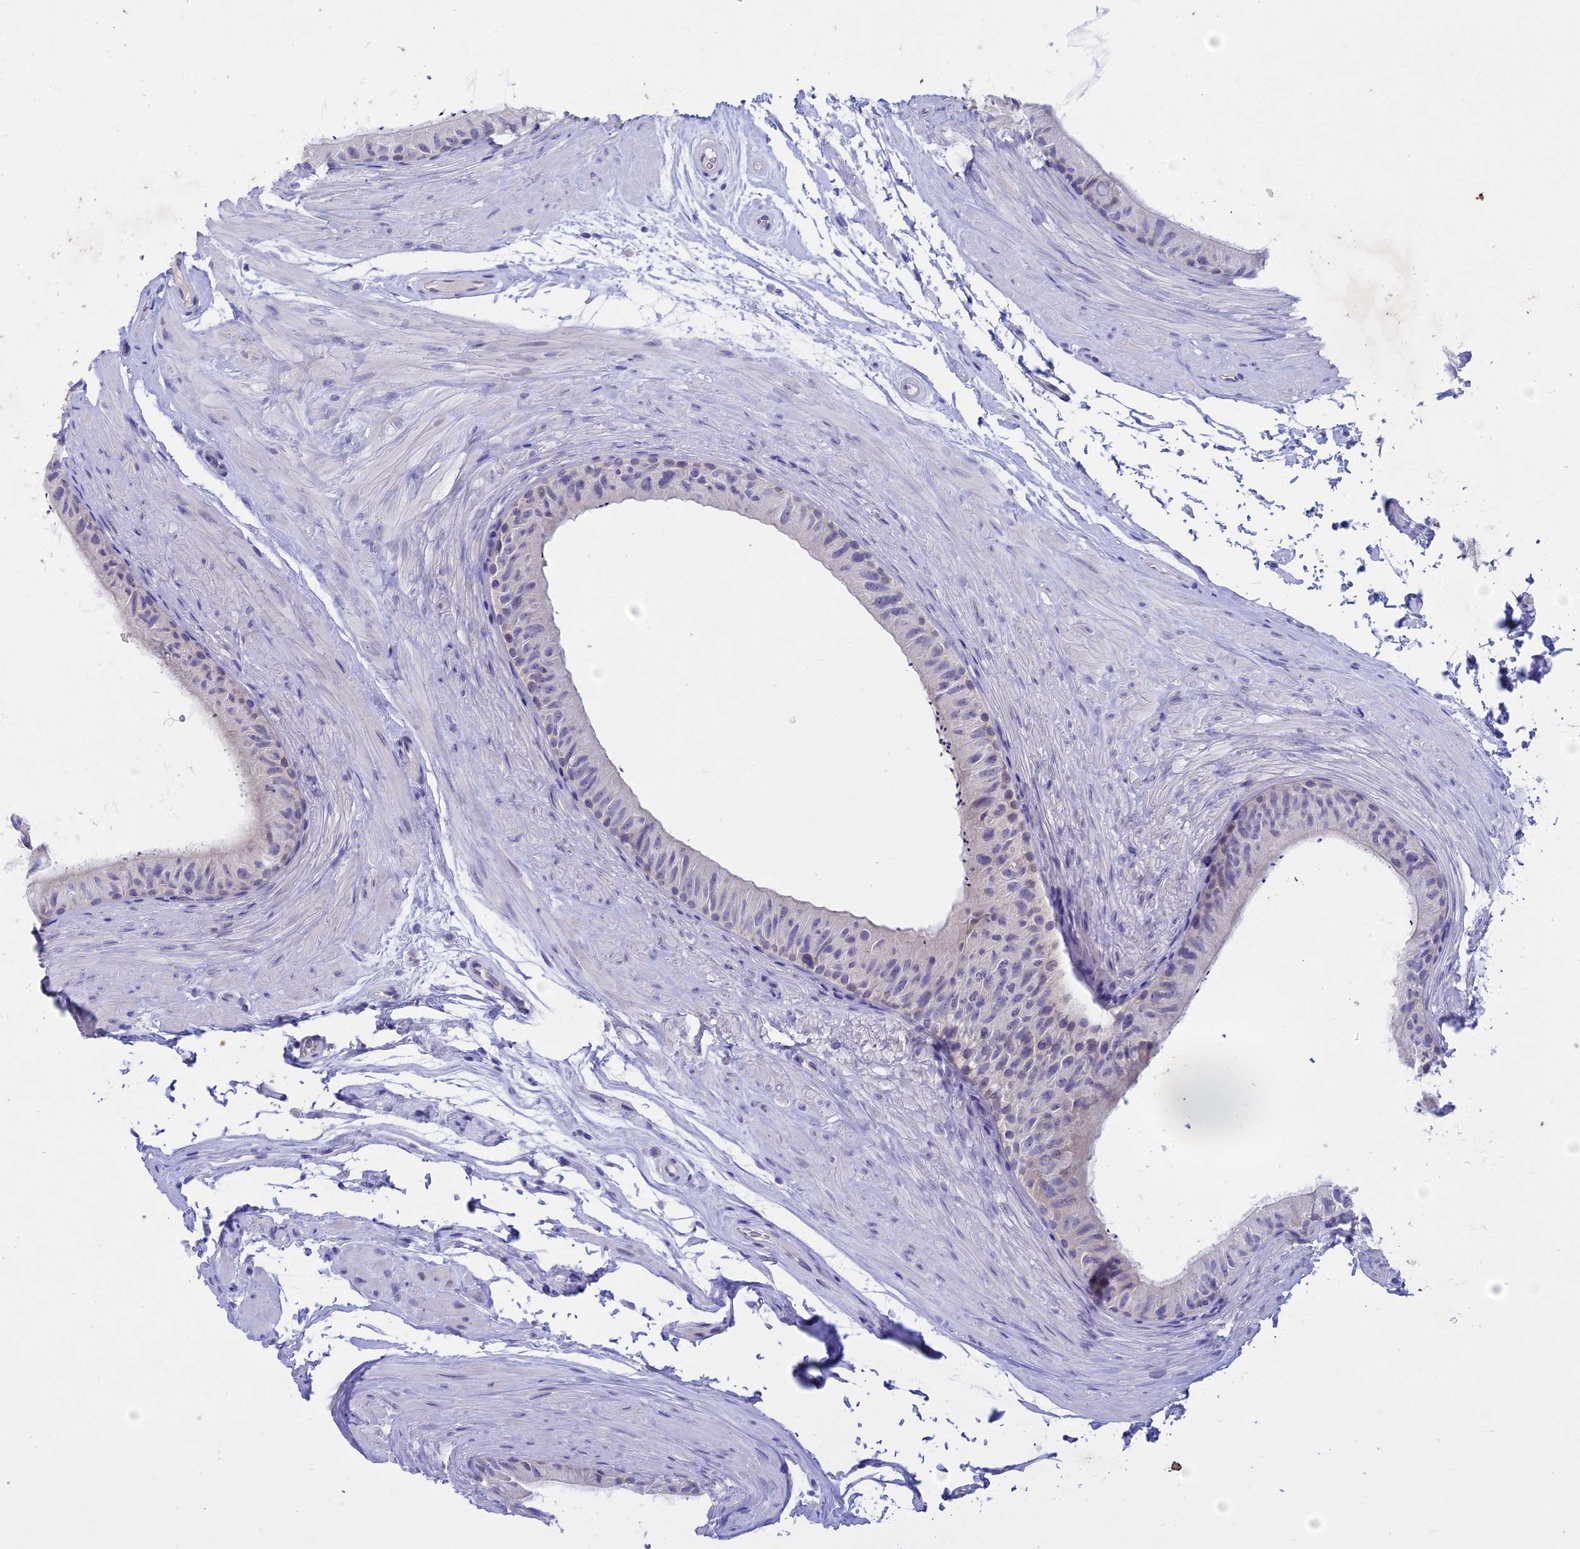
{"staining": {"intensity": "negative", "quantity": "none", "location": "none"}, "tissue": "epididymis", "cell_type": "Glandular cells", "image_type": "normal", "snomed": [{"axis": "morphology", "description": "Normal tissue, NOS"}, {"axis": "topography", "description": "Epididymis"}], "caption": "Unremarkable epididymis was stained to show a protein in brown. There is no significant positivity in glandular cells.", "gene": "BTBD19", "patient": {"sex": "male", "age": 45}}